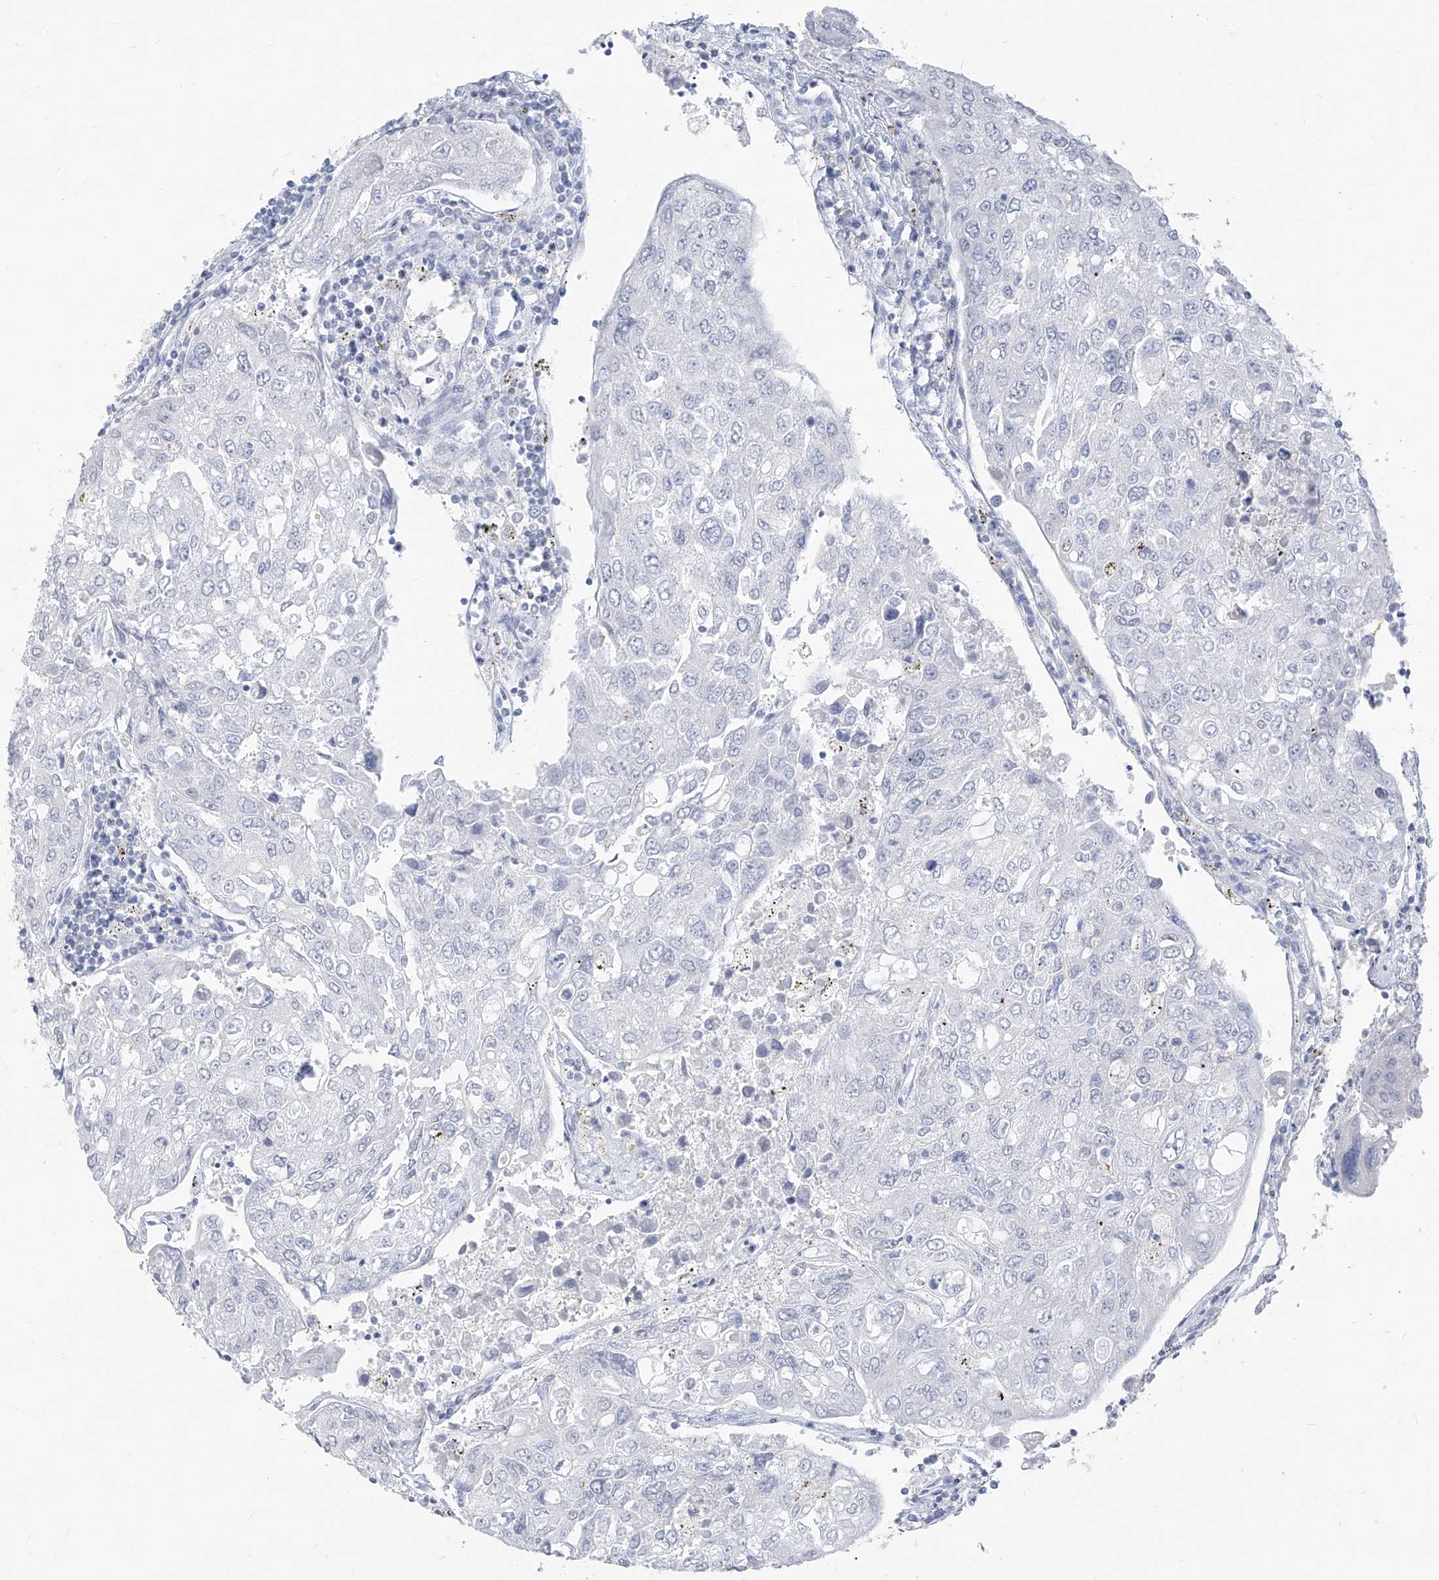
{"staining": {"intensity": "negative", "quantity": "none", "location": "none"}, "tissue": "urothelial cancer", "cell_type": "Tumor cells", "image_type": "cancer", "snomed": [{"axis": "morphology", "description": "Urothelial carcinoma, High grade"}, {"axis": "topography", "description": "Lymph node"}, {"axis": "topography", "description": "Urinary bladder"}], "caption": "This is an immunohistochemistry (IHC) histopathology image of urothelial carcinoma (high-grade). There is no positivity in tumor cells.", "gene": "CX3CR1", "patient": {"sex": "male", "age": 51}}